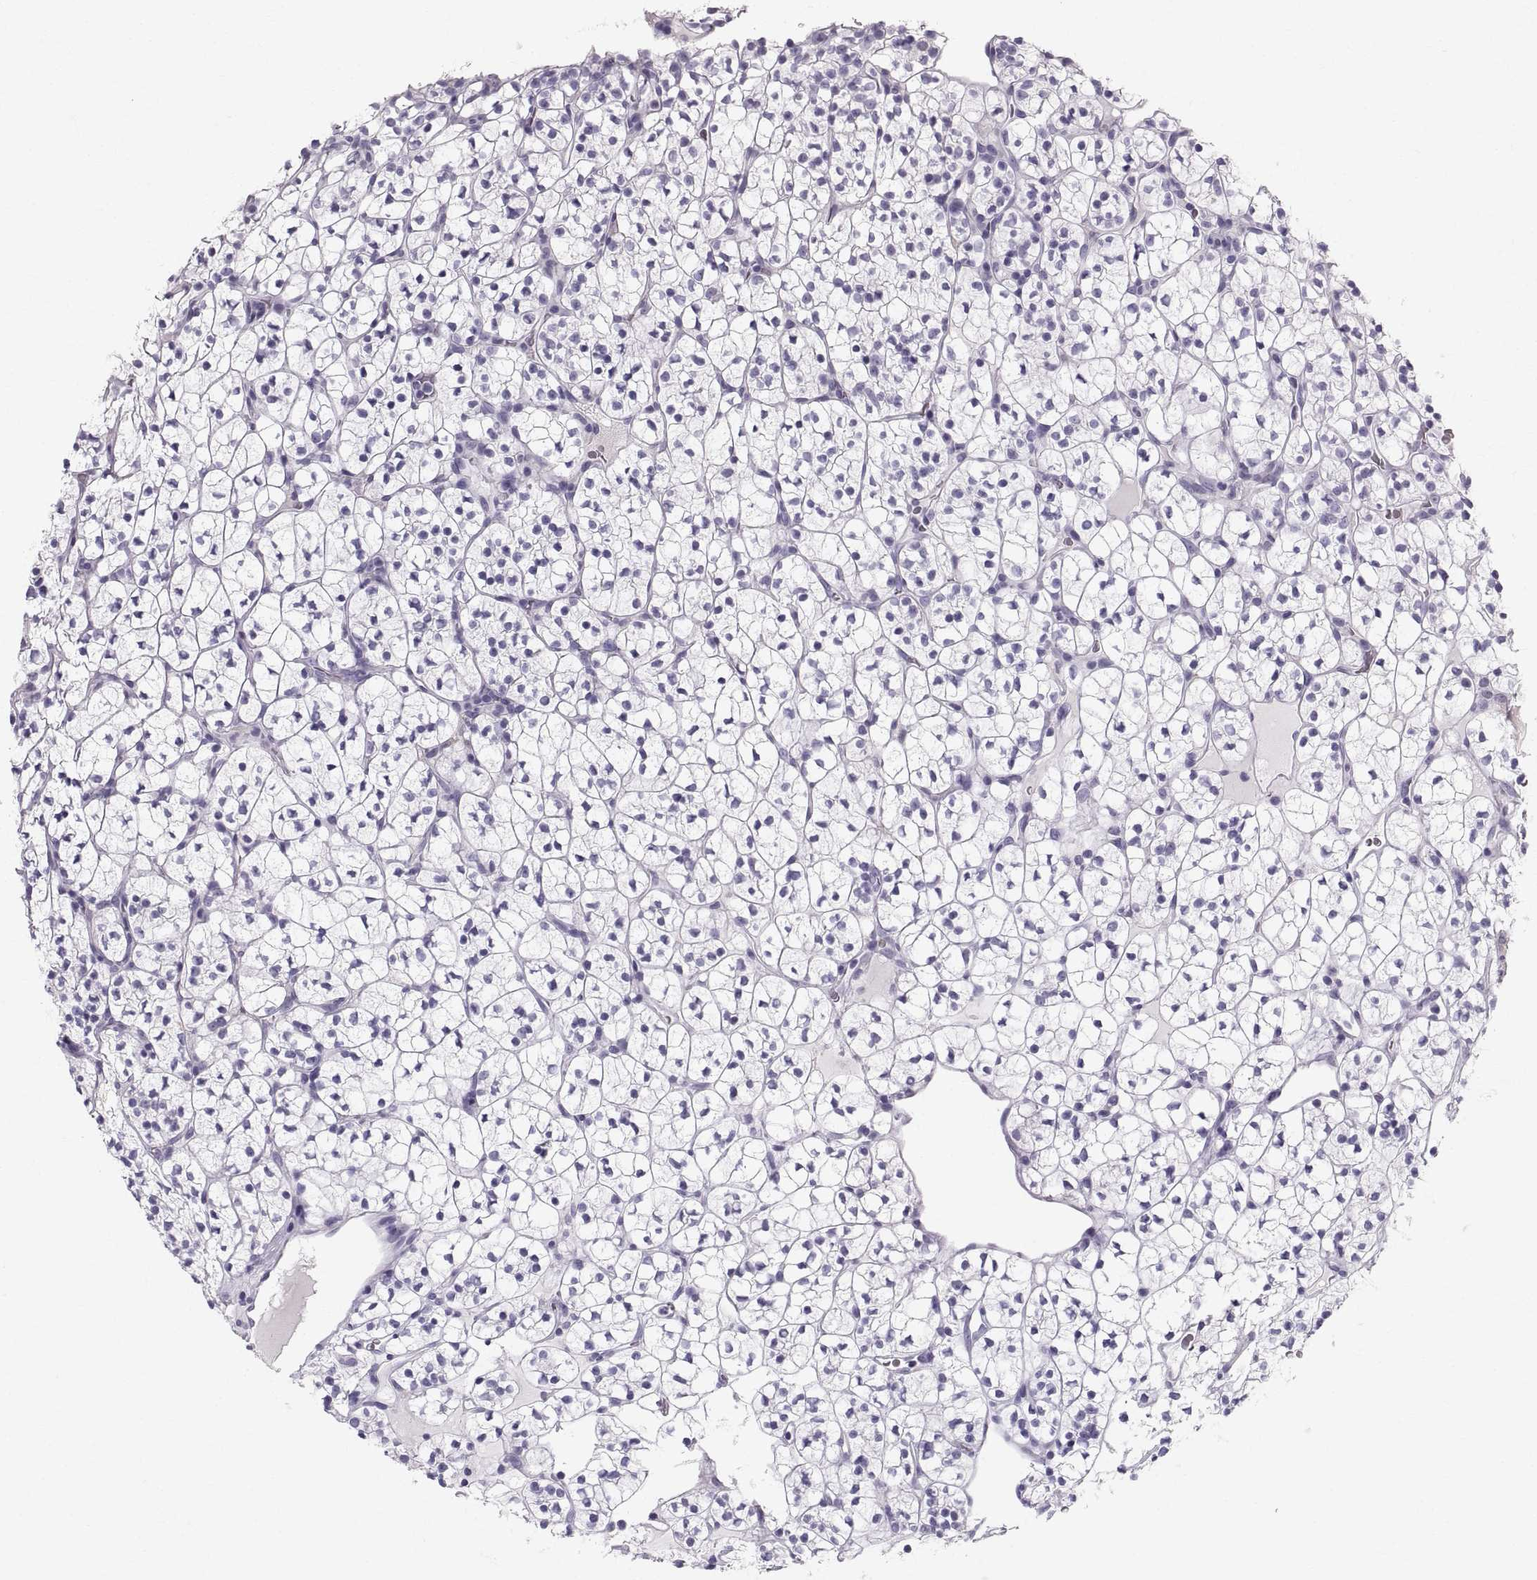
{"staining": {"intensity": "negative", "quantity": "none", "location": "none"}, "tissue": "renal cancer", "cell_type": "Tumor cells", "image_type": "cancer", "snomed": [{"axis": "morphology", "description": "Adenocarcinoma, NOS"}, {"axis": "topography", "description": "Kidney"}], "caption": "Immunohistochemistry of human adenocarcinoma (renal) reveals no expression in tumor cells. The staining was performed using DAB to visualize the protein expression in brown, while the nuclei were stained in blue with hematoxylin (Magnification: 20x).", "gene": "SLC22A6", "patient": {"sex": "female", "age": 89}}